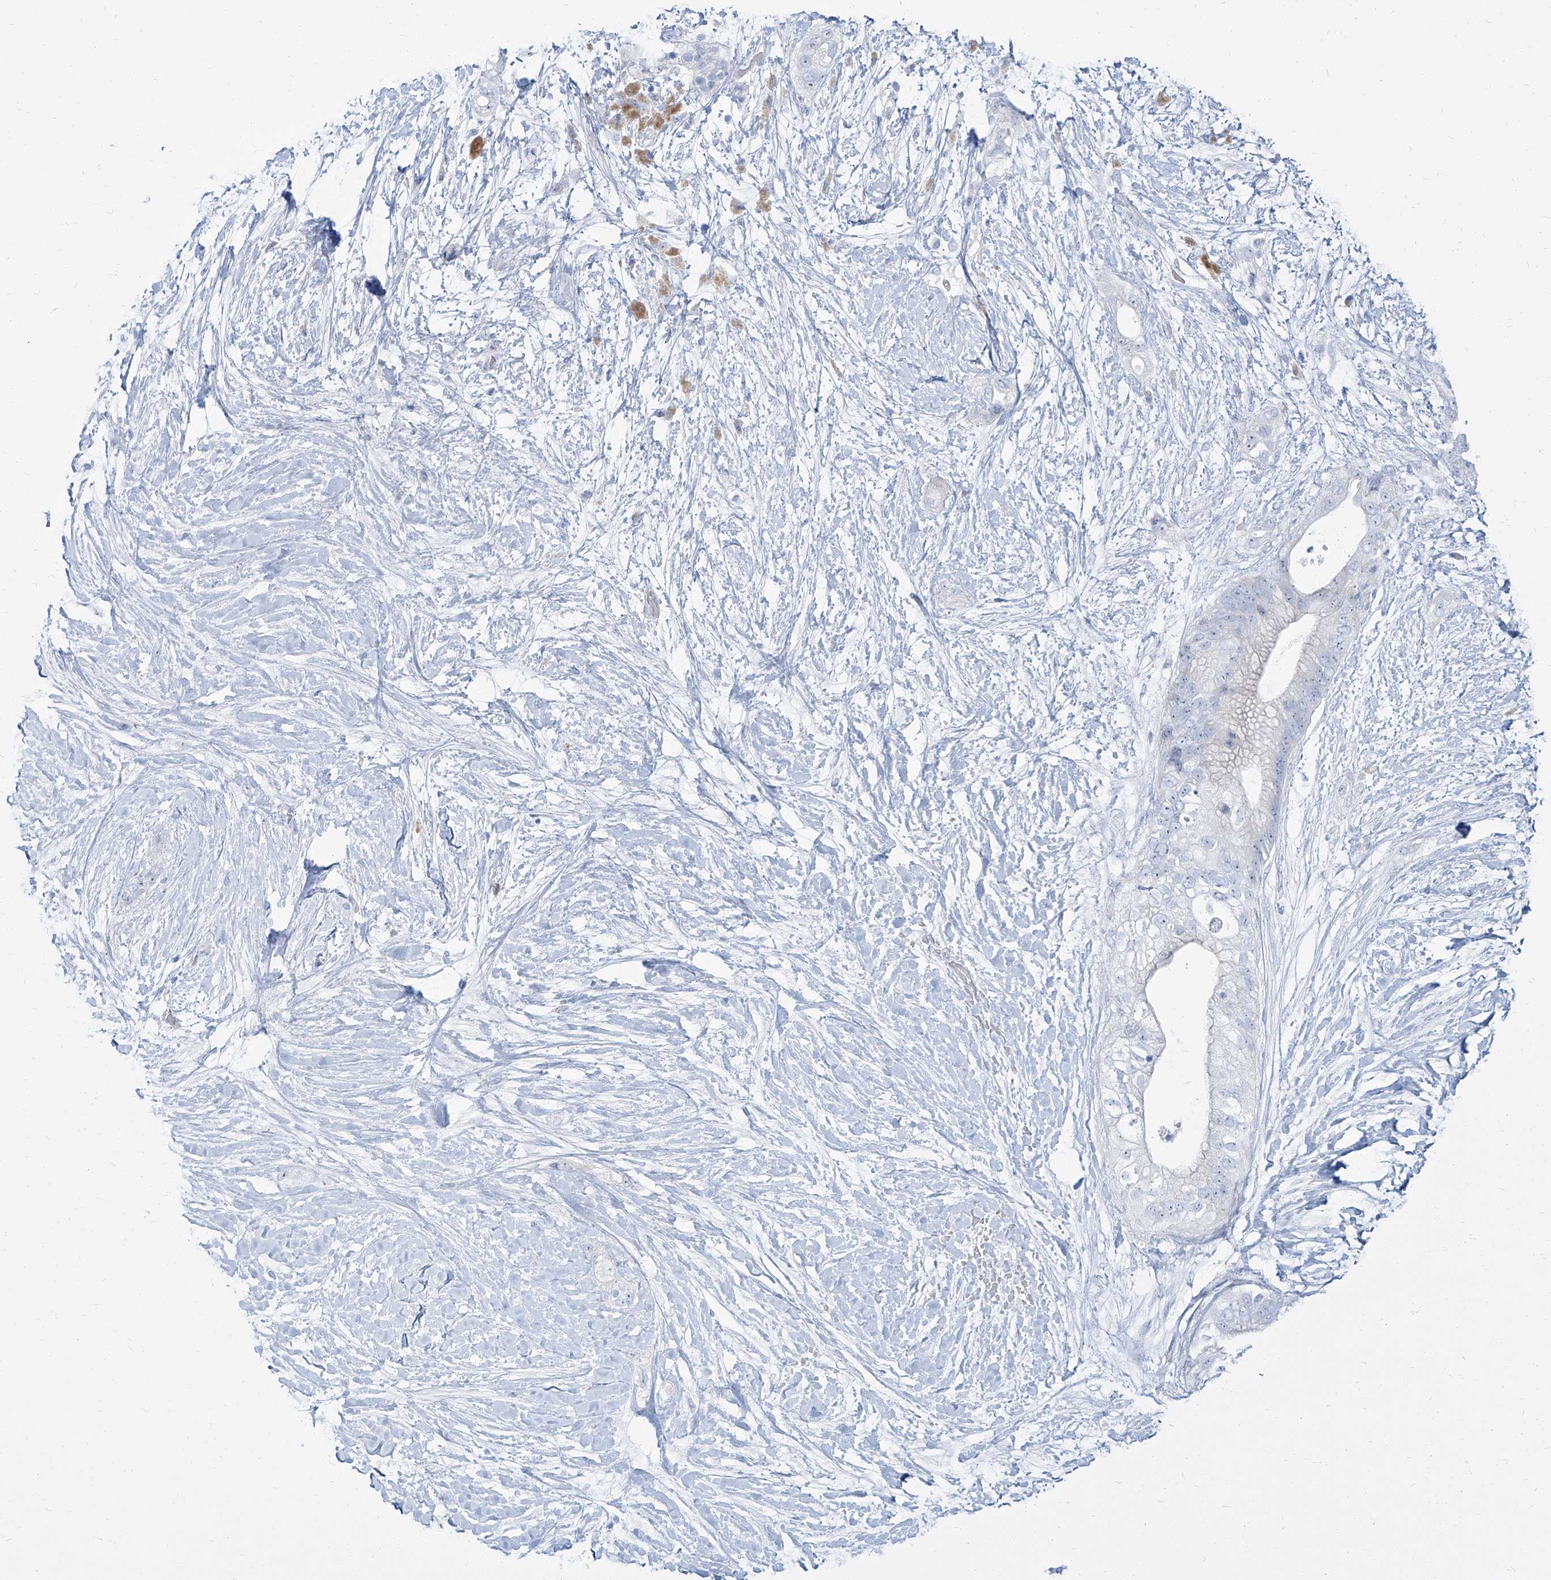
{"staining": {"intensity": "negative", "quantity": "none", "location": "none"}, "tissue": "pancreatic cancer", "cell_type": "Tumor cells", "image_type": "cancer", "snomed": [{"axis": "morphology", "description": "Adenocarcinoma, NOS"}, {"axis": "topography", "description": "Pancreas"}], "caption": "IHC photomicrograph of human pancreatic cancer stained for a protein (brown), which exhibits no positivity in tumor cells.", "gene": "TXLNB", "patient": {"sex": "male", "age": 53}}